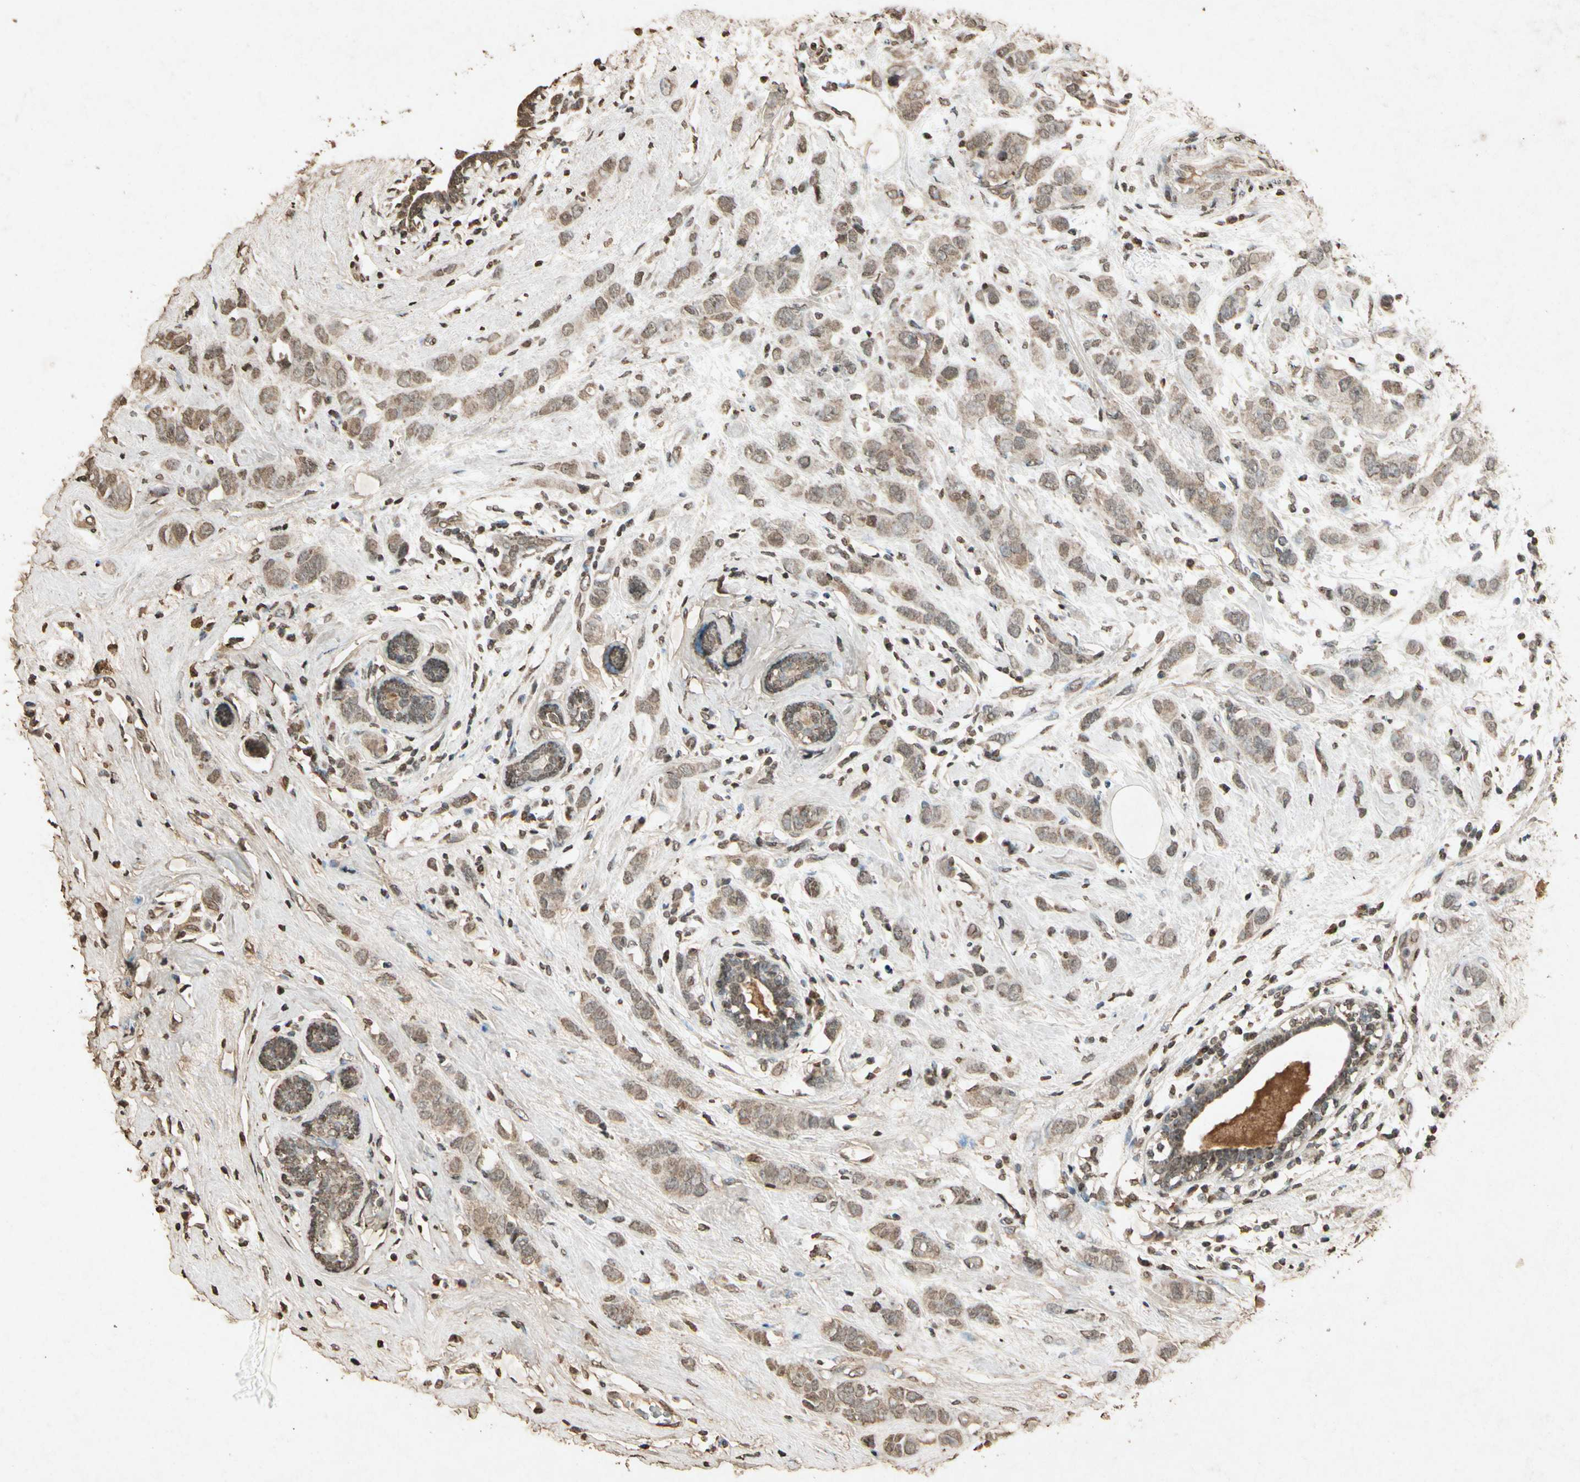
{"staining": {"intensity": "moderate", "quantity": ">75%", "location": "cytoplasmic/membranous"}, "tissue": "breast cancer", "cell_type": "Tumor cells", "image_type": "cancer", "snomed": [{"axis": "morphology", "description": "Normal tissue, NOS"}, {"axis": "morphology", "description": "Duct carcinoma"}, {"axis": "topography", "description": "Breast"}], "caption": "Immunohistochemistry micrograph of neoplastic tissue: intraductal carcinoma (breast) stained using IHC displays medium levels of moderate protein expression localized specifically in the cytoplasmic/membranous of tumor cells, appearing as a cytoplasmic/membranous brown color.", "gene": "GC", "patient": {"sex": "female", "age": 50}}